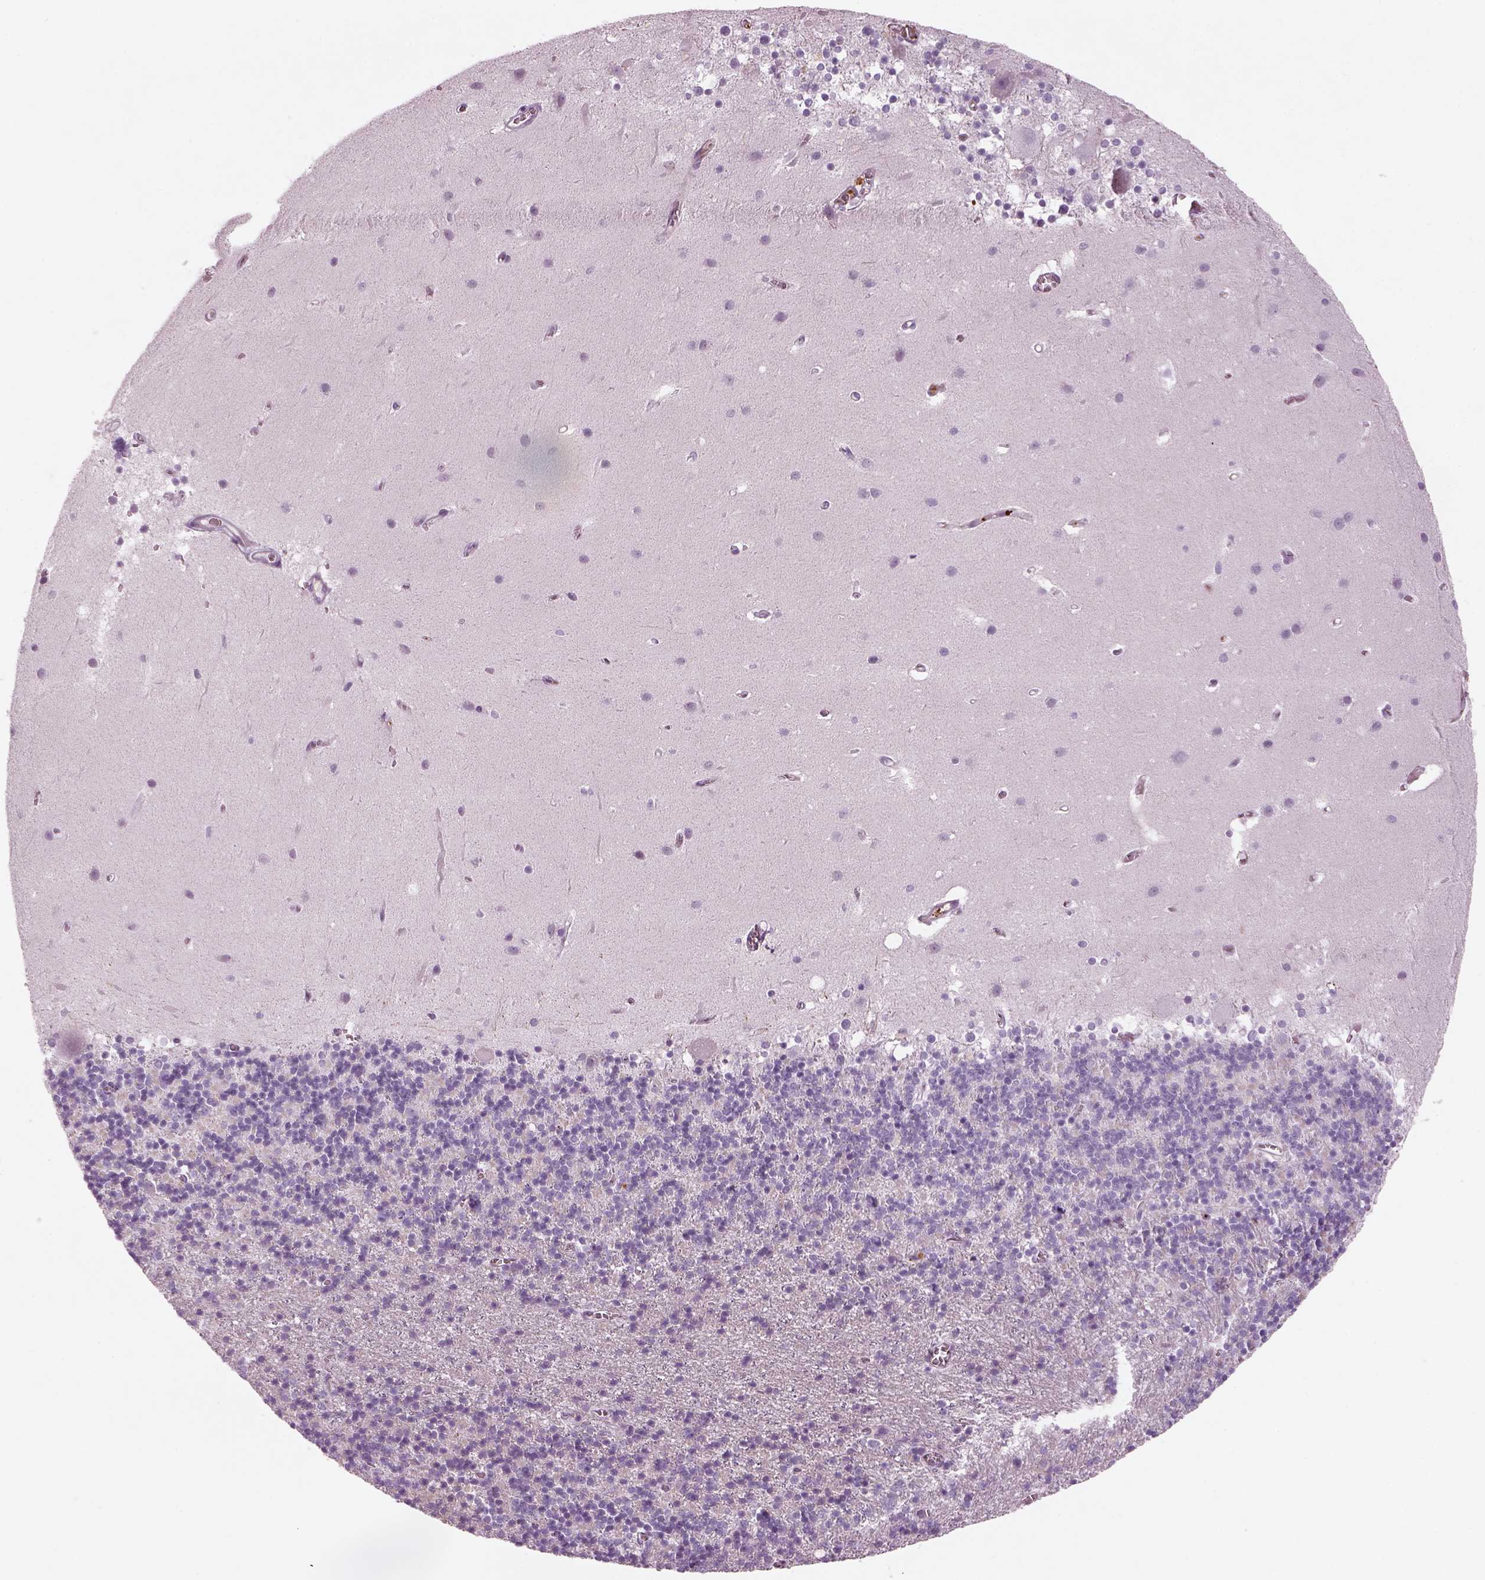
{"staining": {"intensity": "negative", "quantity": "none", "location": "none"}, "tissue": "cerebellum", "cell_type": "Cells in granular layer", "image_type": "normal", "snomed": [{"axis": "morphology", "description": "Normal tissue, NOS"}, {"axis": "topography", "description": "Cerebellum"}], "caption": "A high-resolution image shows immunohistochemistry (IHC) staining of benign cerebellum, which demonstrates no significant staining in cells in granular layer.", "gene": "PABPC1L2A", "patient": {"sex": "male", "age": 70}}